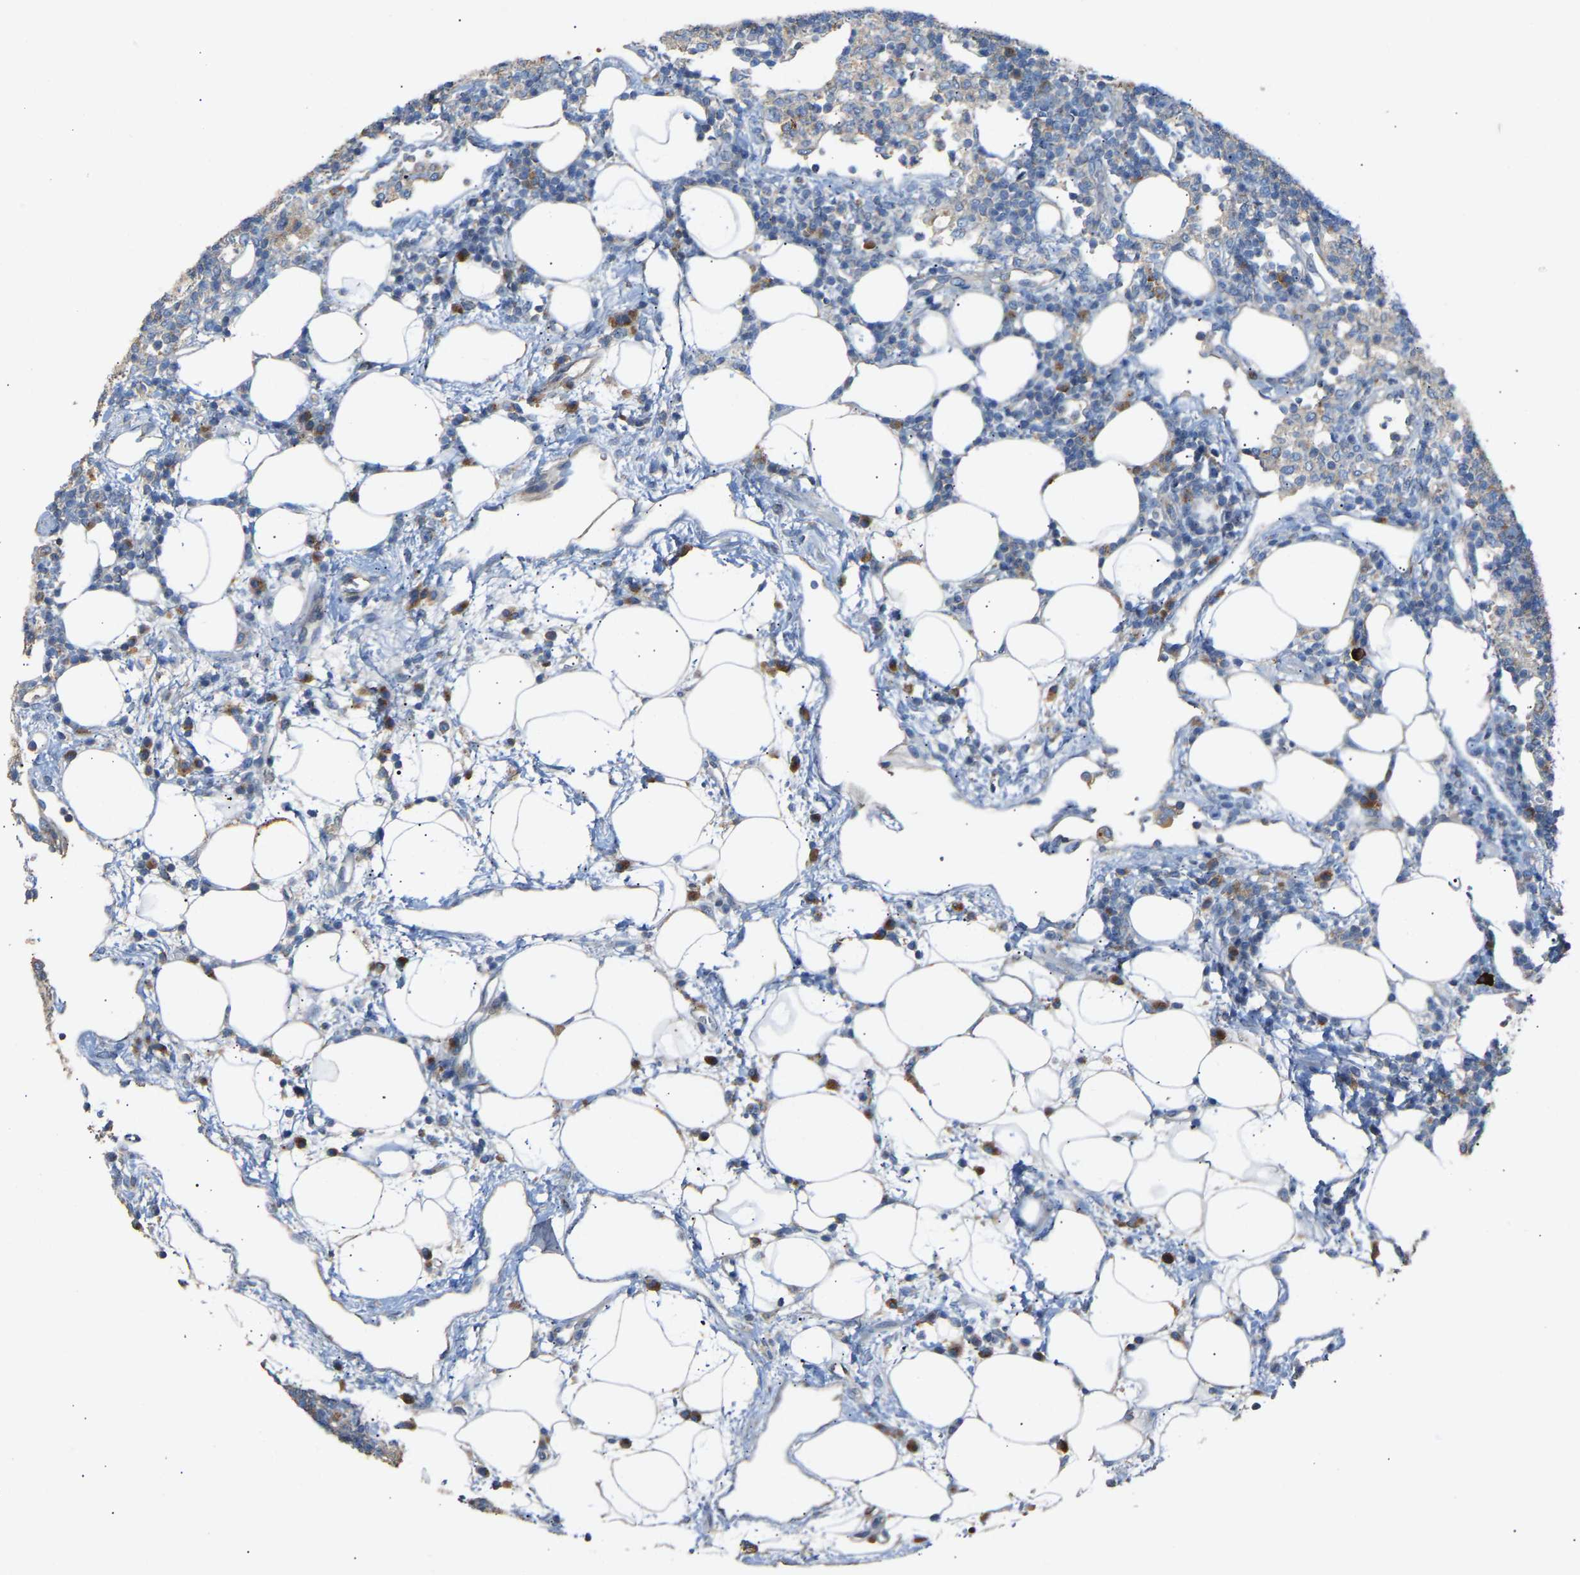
{"staining": {"intensity": "weak", "quantity": "<25%", "location": "cytoplasmic/membranous"}, "tissue": "lymph node", "cell_type": "Germinal center cells", "image_type": "normal", "snomed": [{"axis": "morphology", "description": "Normal tissue, NOS"}, {"axis": "morphology", "description": "Carcinoid, malignant, NOS"}, {"axis": "topography", "description": "Lymph node"}], "caption": "Normal lymph node was stained to show a protein in brown. There is no significant expression in germinal center cells. (IHC, brightfield microscopy, high magnification).", "gene": "RGP1", "patient": {"sex": "male", "age": 47}}